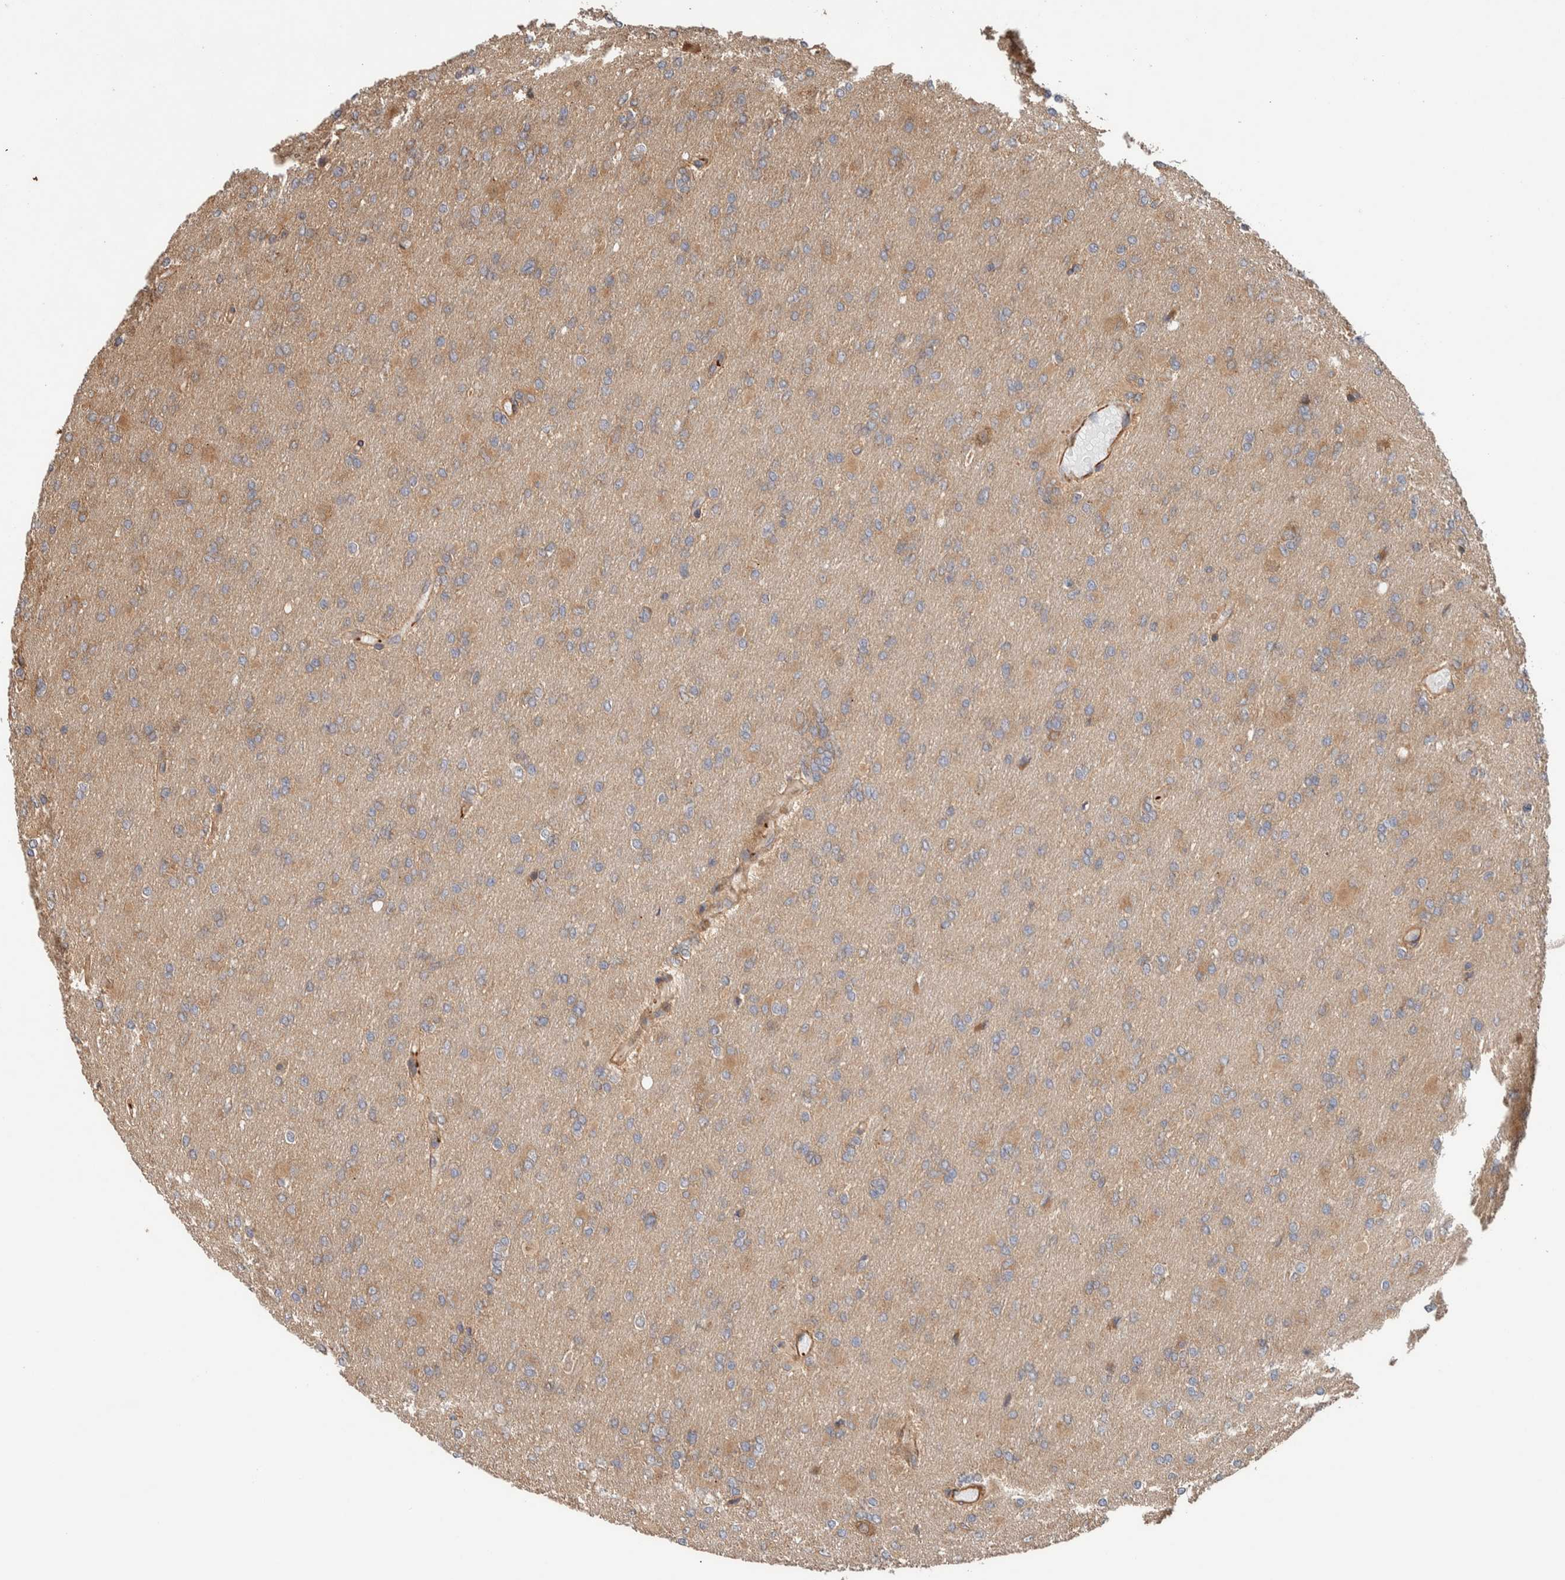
{"staining": {"intensity": "weak", "quantity": "25%-75%", "location": "cytoplasmic/membranous"}, "tissue": "glioma", "cell_type": "Tumor cells", "image_type": "cancer", "snomed": [{"axis": "morphology", "description": "Glioma, malignant, High grade"}, {"axis": "topography", "description": "Cerebral cortex"}], "caption": "Immunohistochemical staining of high-grade glioma (malignant) reveals low levels of weak cytoplasmic/membranous protein expression in approximately 25%-75% of tumor cells.", "gene": "SYNRG", "patient": {"sex": "female", "age": 36}}